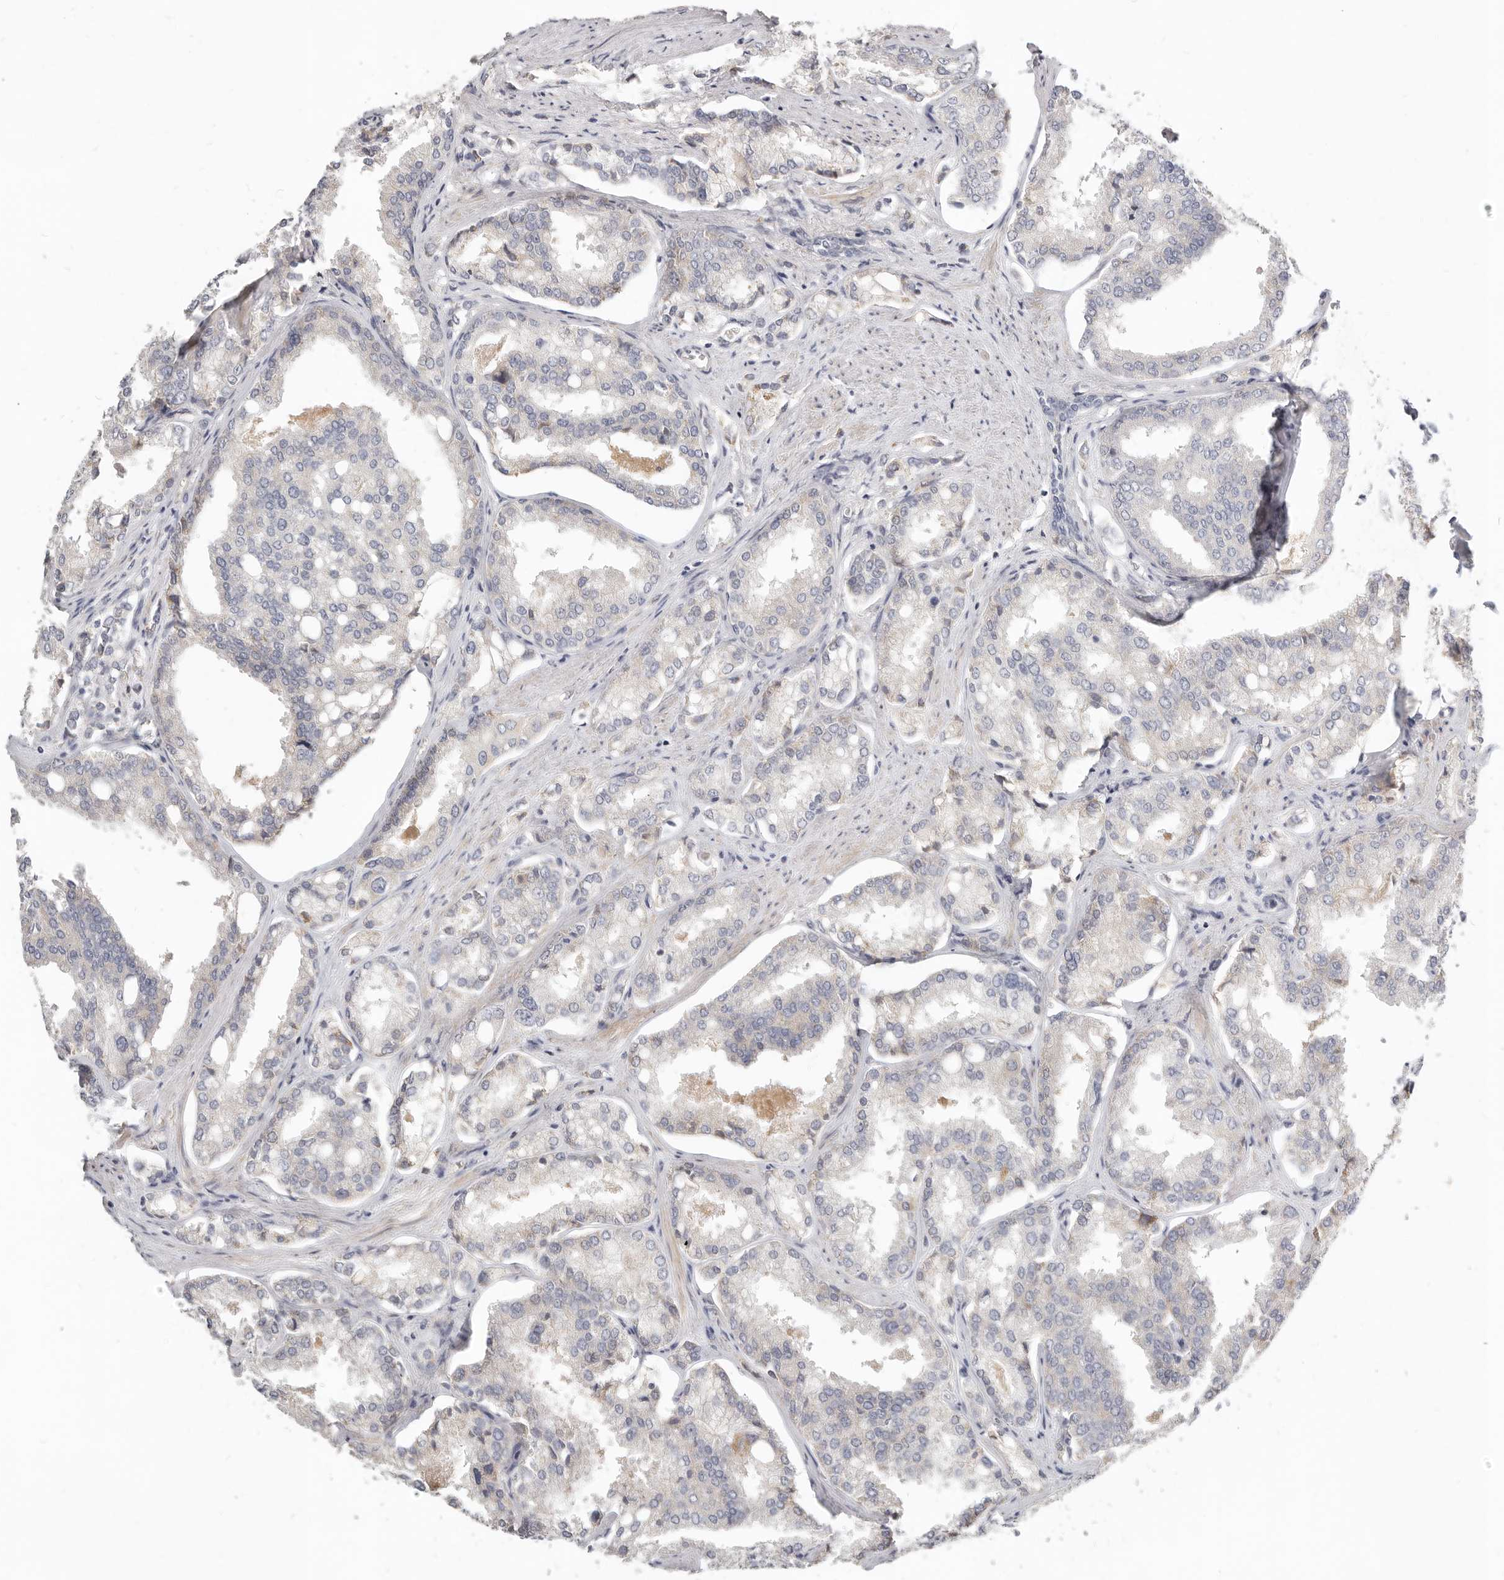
{"staining": {"intensity": "negative", "quantity": "none", "location": "none"}, "tissue": "prostate cancer", "cell_type": "Tumor cells", "image_type": "cancer", "snomed": [{"axis": "morphology", "description": "Adenocarcinoma, High grade"}, {"axis": "topography", "description": "Prostate"}], "caption": "Prostate cancer (high-grade adenocarcinoma) was stained to show a protein in brown. There is no significant expression in tumor cells.", "gene": "MICALL2", "patient": {"sex": "male", "age": 50}}